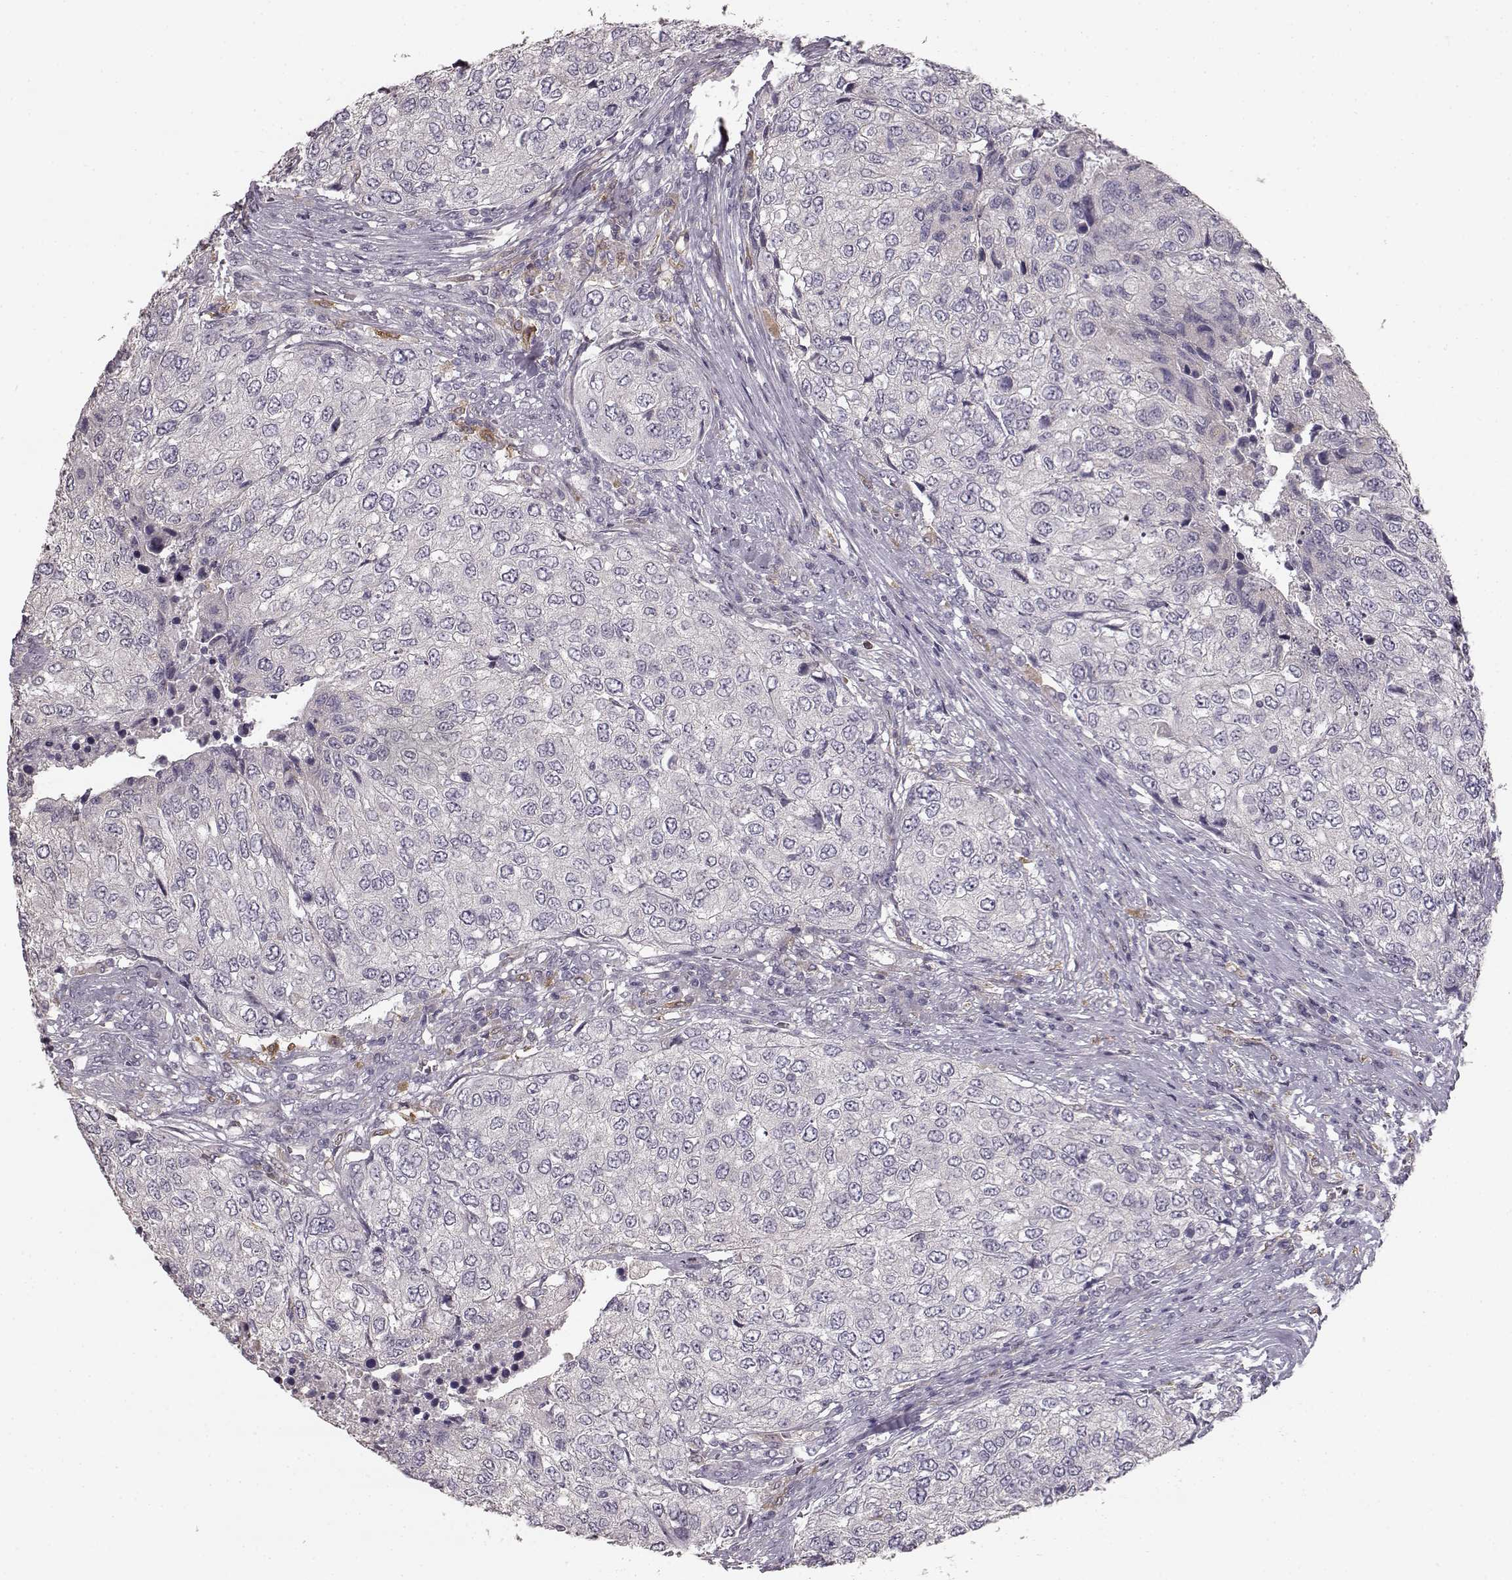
{"staining": {"intensity": "negative", "quantity": "none", "location": "none"}, "tissue": "urothelial cancer", "cell_type": "Tumor cells", "image_type": "cancer", "snomed": [{"axis": "morphology", "description": "Urothelial carcinoma, High grade"}, {"axis": "topography", "description": "Urinary bladder"}], "caption": "Photomicrograph shows no significant protein staining in tumor cells of urothelial cancer.", "gene": "GHR", "patient": {"sex": "female", "age": 78}}